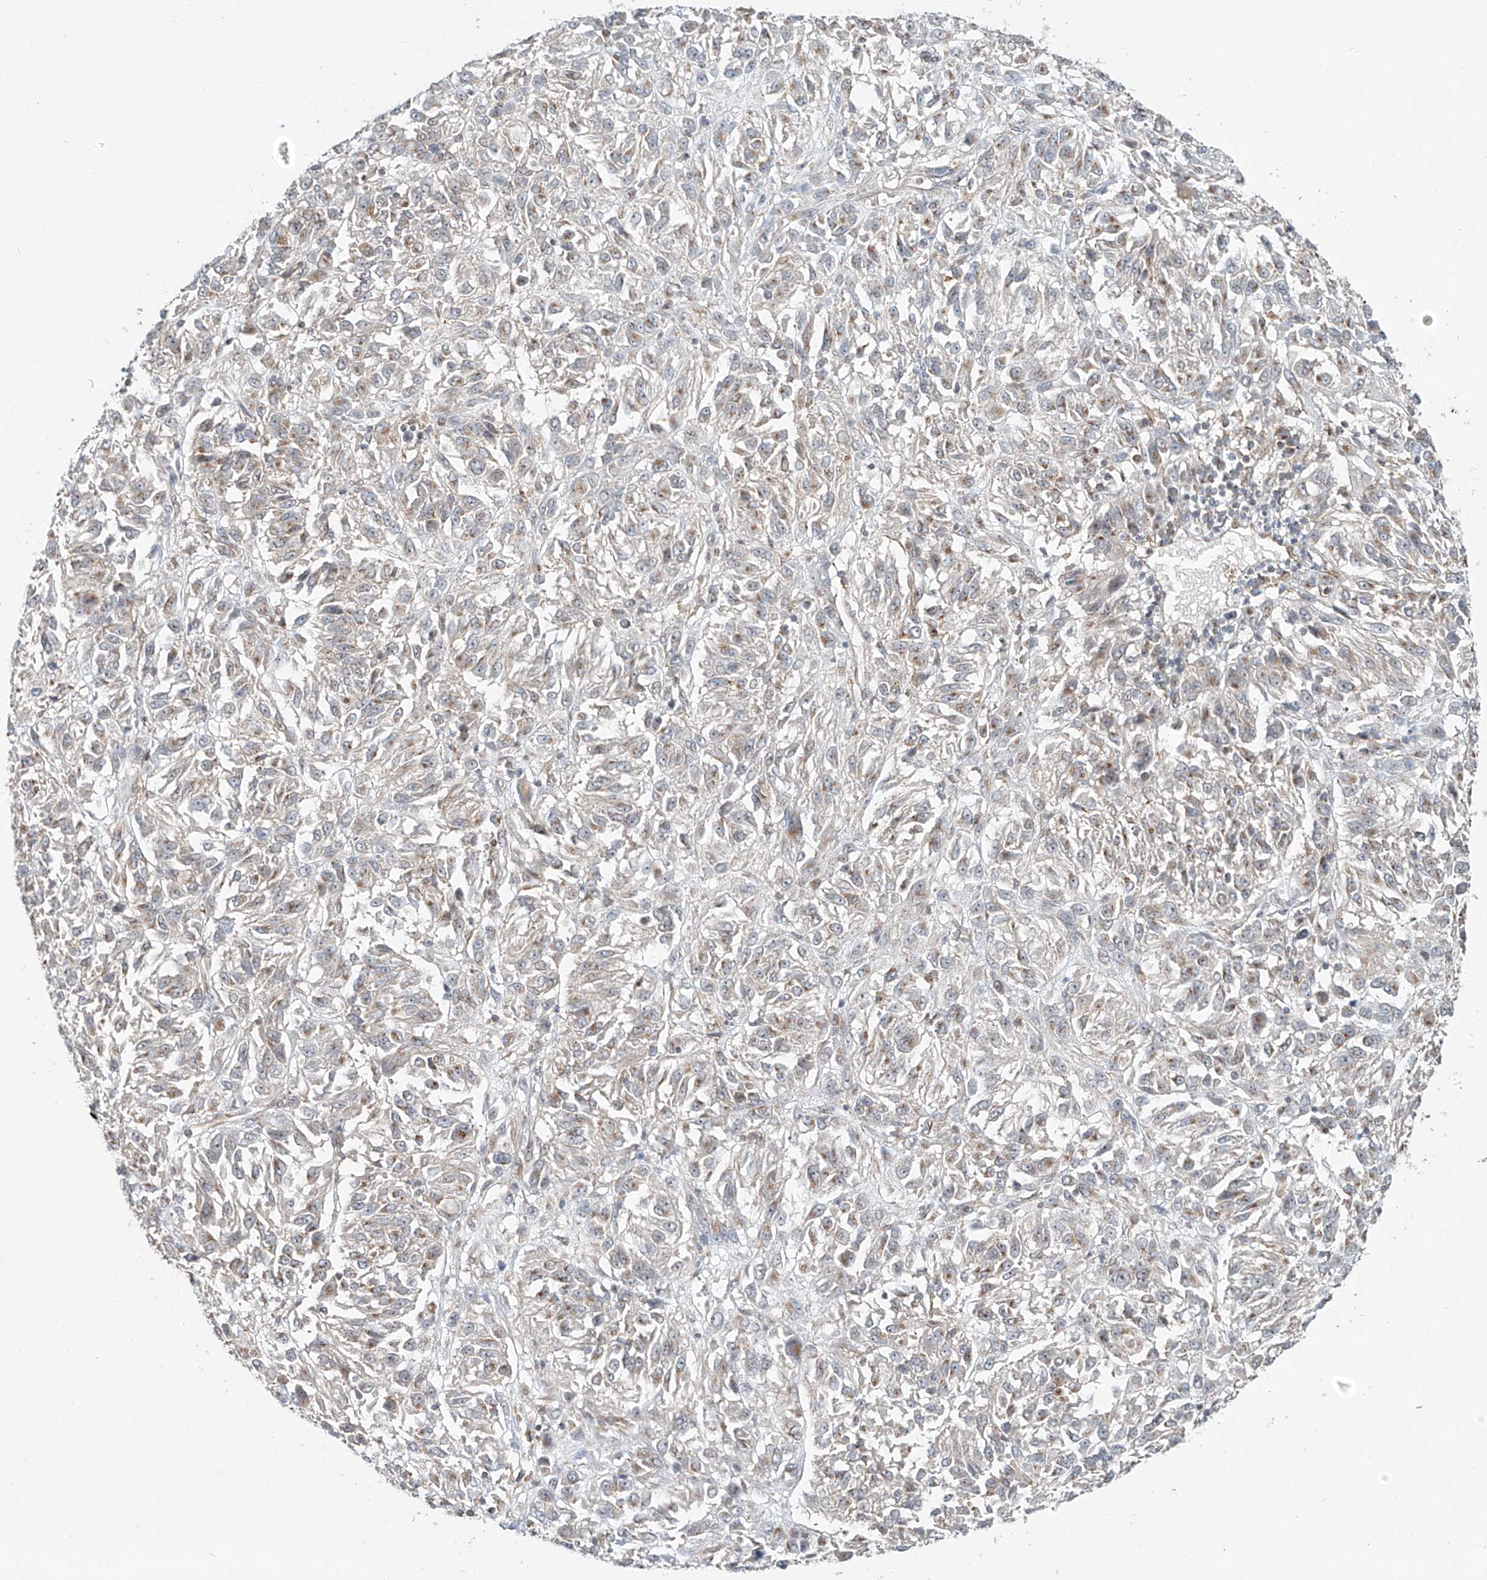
{"staining": {"intensity": "weak", "quantity": "25%-75%", "location": "cytoplasmic/membranous"}, "tissue": "melanoma", "cell_type": "Tumor cells", "image_type": "cancer", "snomed": [{"axis": "morphology", "description": "Malignant melanoma, Metastatic site"}, {"axis": "topography", "description": "Lung"}], "caption": "Immunohistochemistry of human malignant melanoma (metastatic site) reveals low levels of weak cytoplasmic/membranous positivity in approximately 25%-75% of tumor cells.", "gene": "CUX1", "patient": {"sex": "male", "age": 64}}